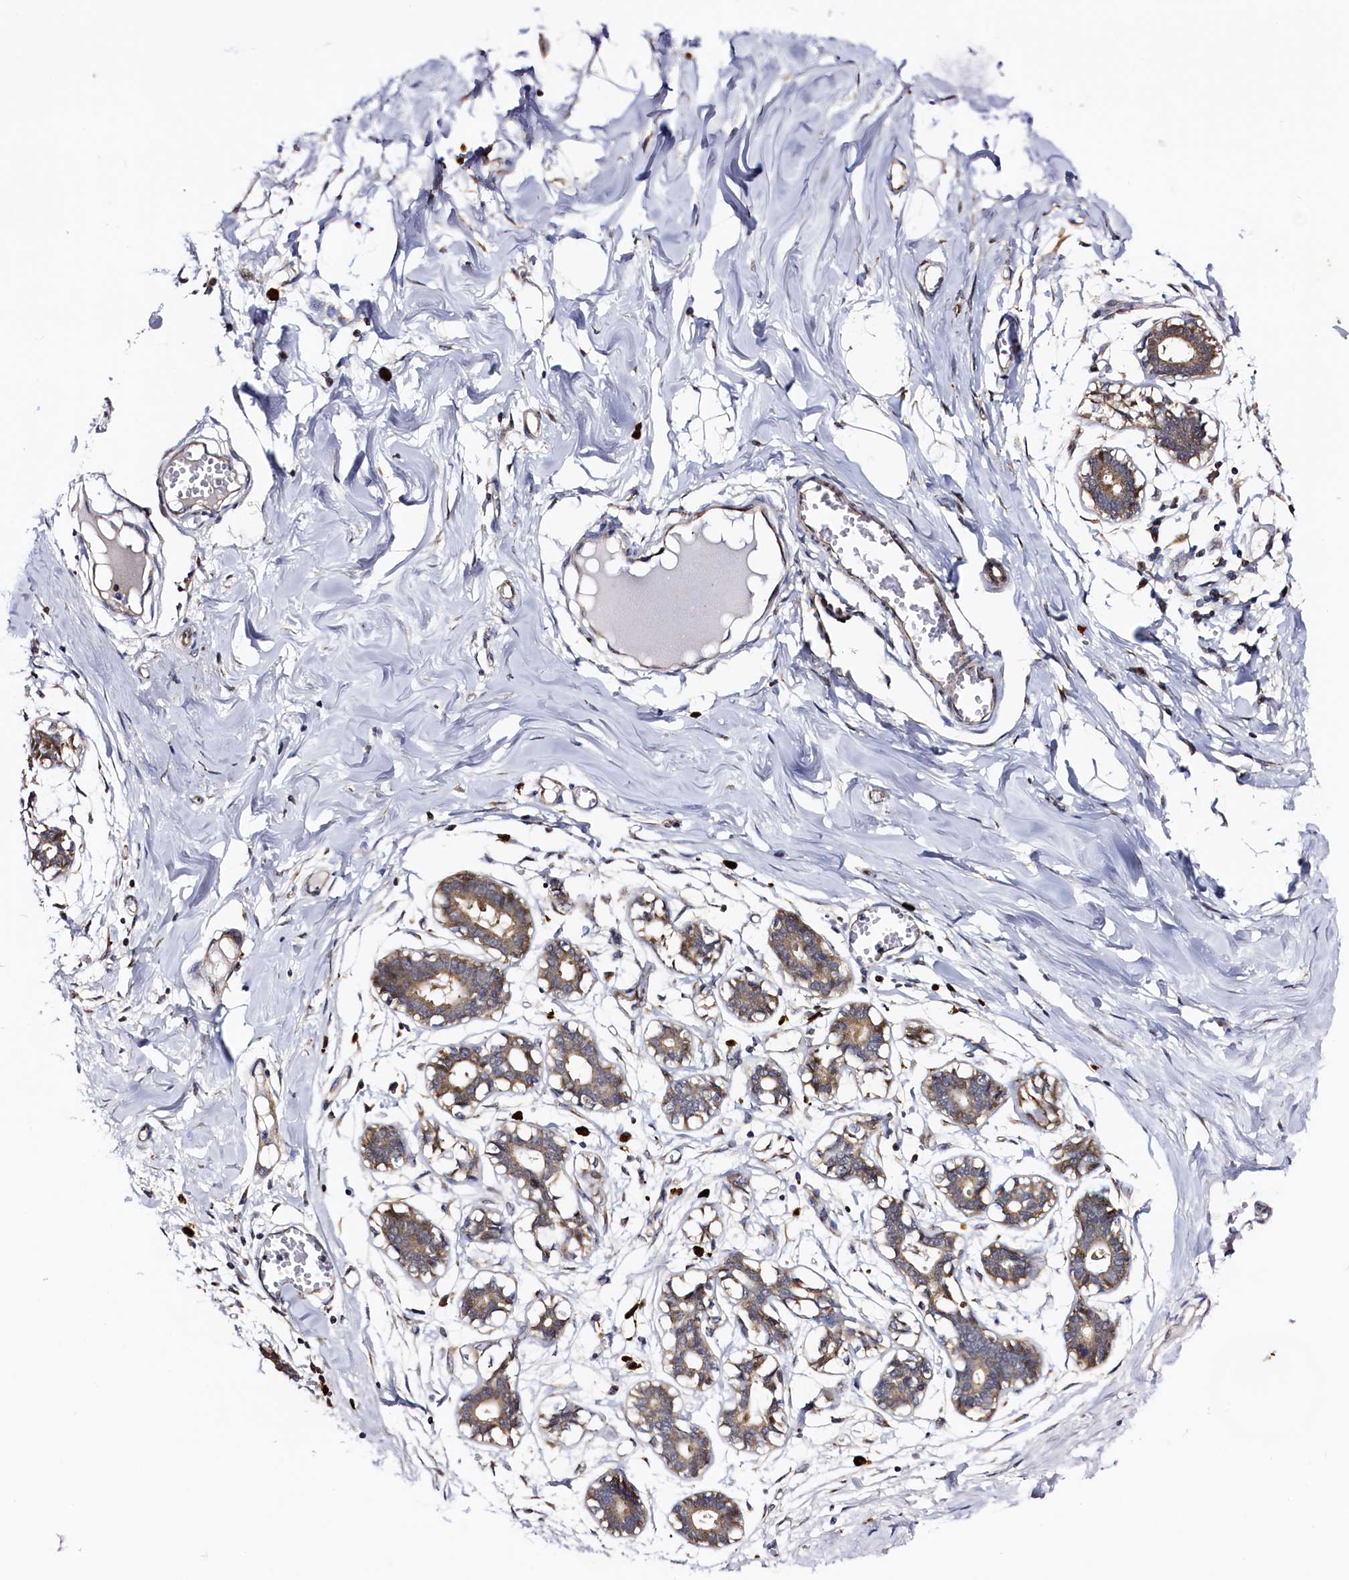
{"staining": {"intensity": "weak", "quantity": "25%-75%", "location": "cytoplasmic/membranous"}, "tissue": "breast", "cell_type": "Adipocytes", "image_type": "normal", "snomed": [{"axis": "morphology", "description": "Normal tissue, NOS"}, {"axis": "topography", "description": "Breast"}], "caption": "Immunohistochemistry (IHC) of normal breast displays low levels of weak cytoplasmic/membranous staining in approximately 25%-75% of adipocytes.", "gene": "RBFA", "patient": {"sex": "female", "age": 27}}